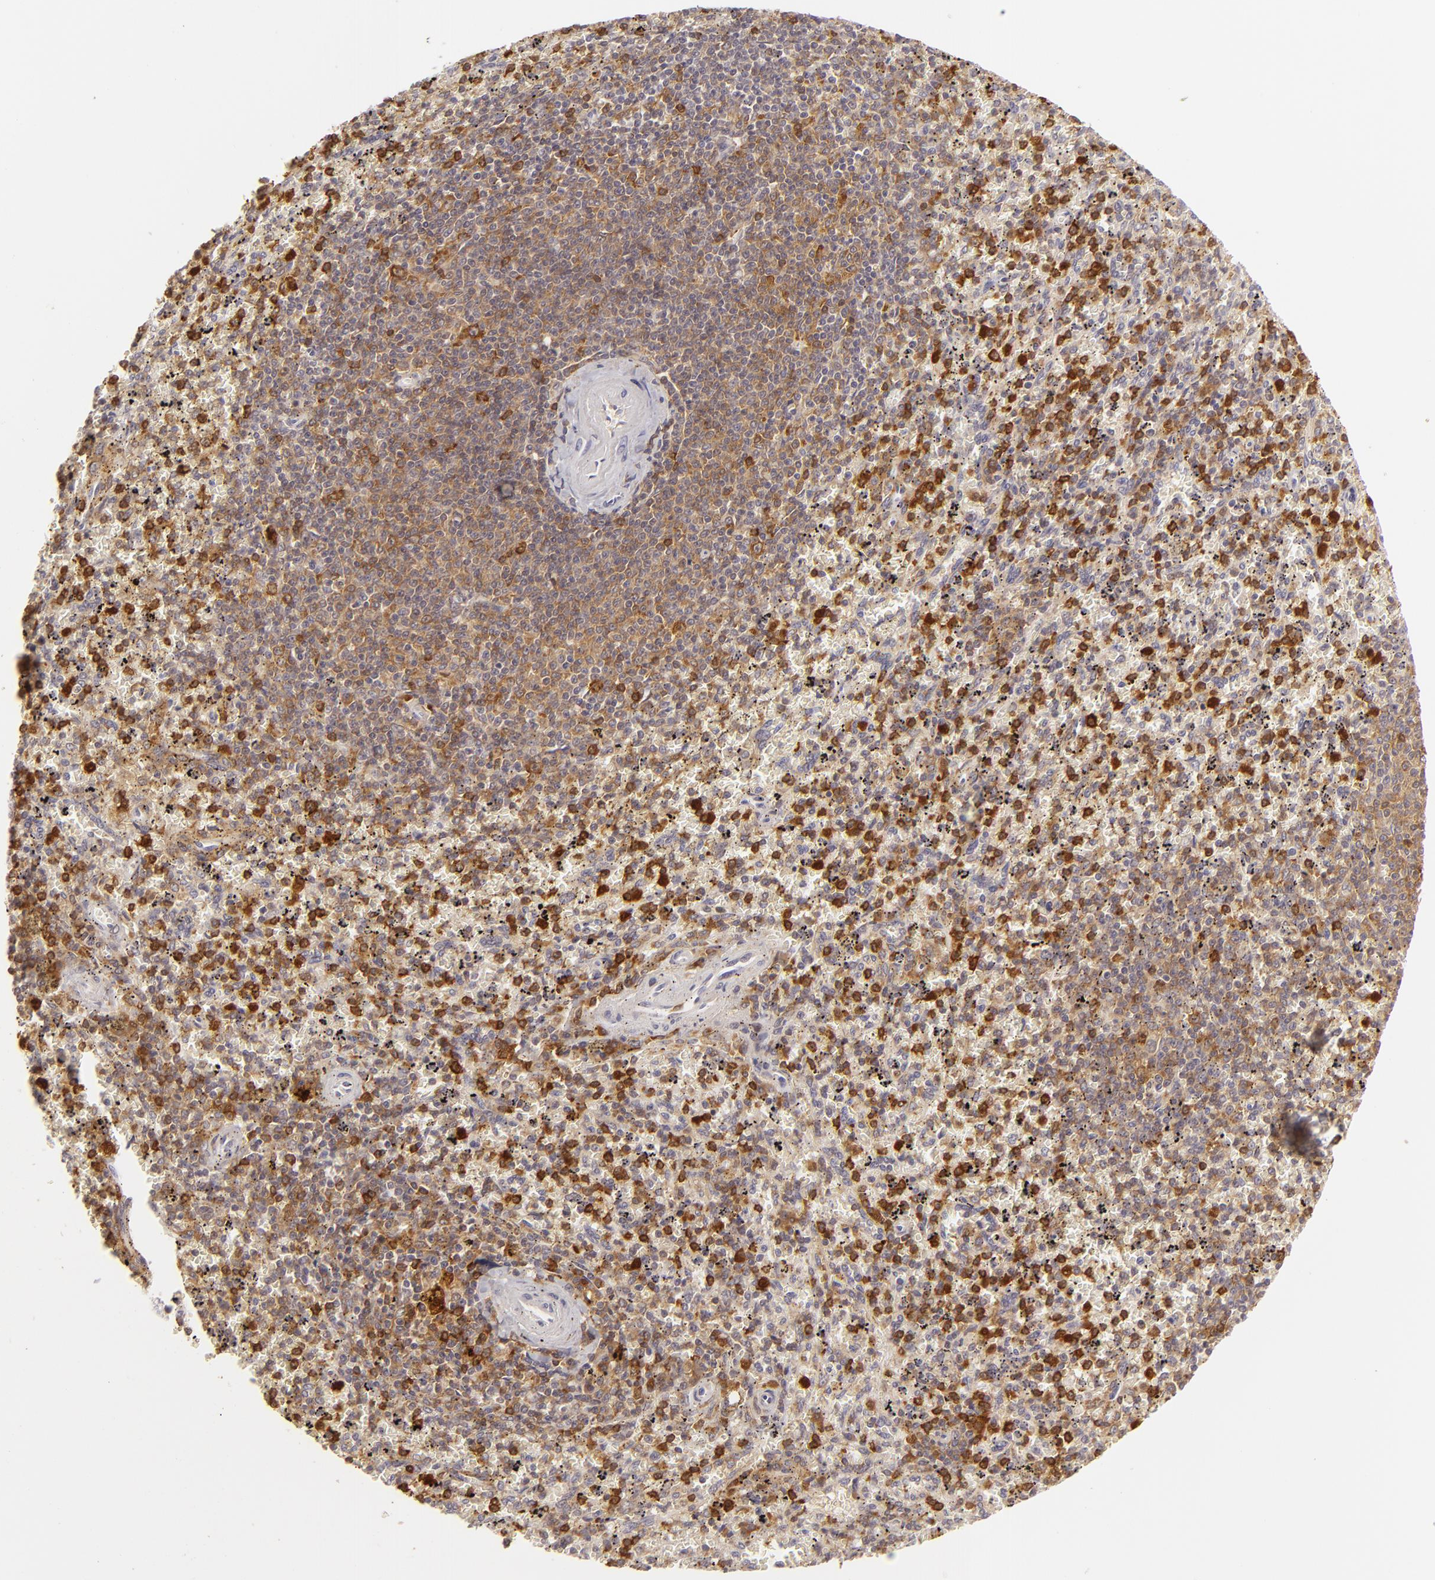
{"staining": {"intensity": "strong", "quantity": "25%-75%", "location": "cytoplasmic/membranous"}, "tissue": "spleen", "cell_type": "Cells in red pulp", "image_type": "normal", "snomed": [{"axis": "morphology", "description": "Normal tissue, NOS"}, {"axis": "topography", "description": "Spleen"}], "caption": "This is an image of immunohistochemistry staining of unremarkable spleen, which shows strong expression in the cytoplasmic/membranous of cells in red pulp.", "gene": "APOBEC3G", "patient": {"sex": "female", "age": 43}}